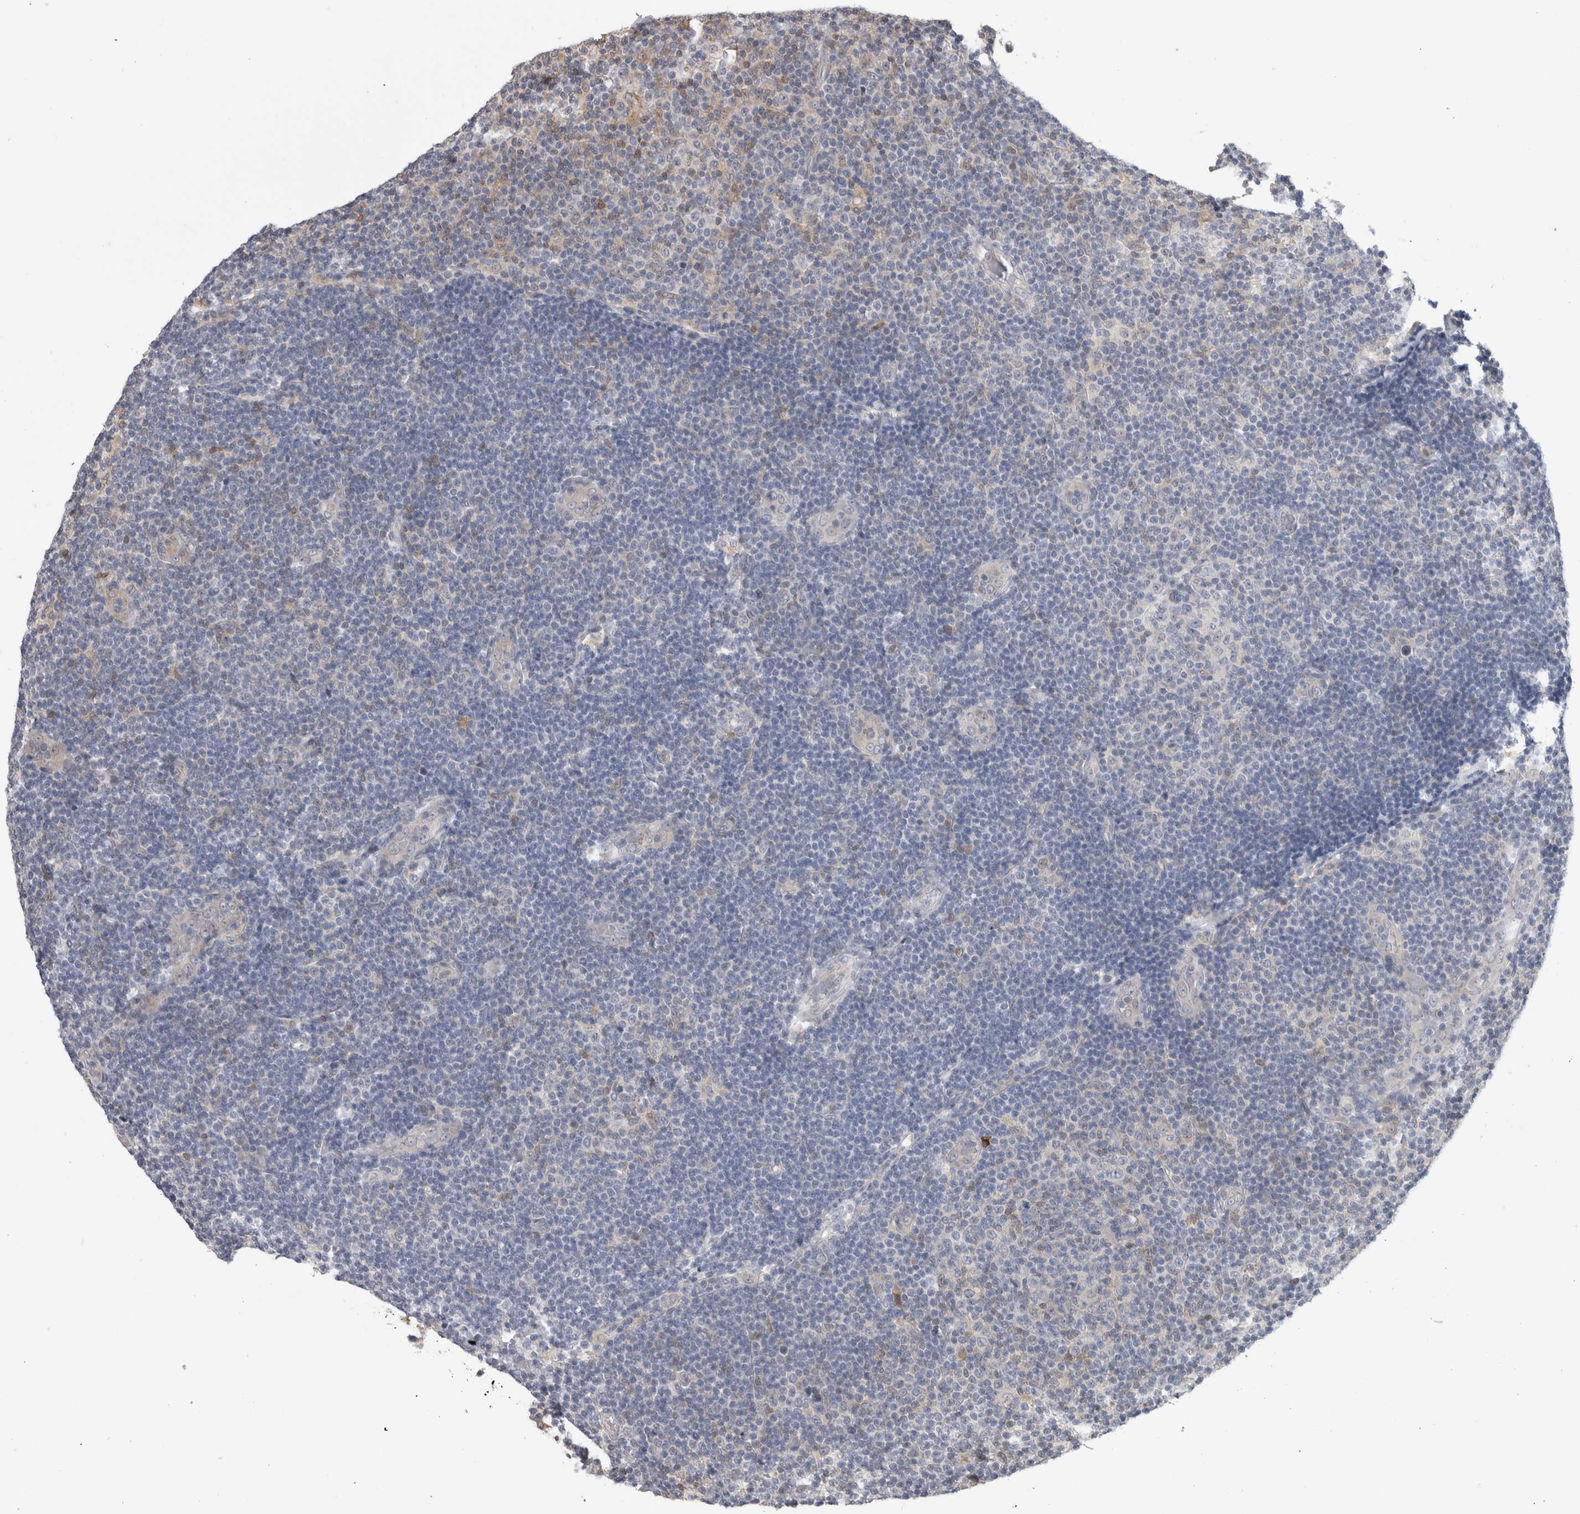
{"staining": {"intensity": "negative", "quantity": "none", "location": "none"}, "tissue": "lymphoma", "cell_type": "Tumor cells", "image_type": "cancer", "snomed": [{"axis": "morphology", "description": "Malignant lymphoma, non-Hodgkin's type, Low grade"}, {"axis": "topography", "description": "Lymph node"}], "caption": "Tumor cells show no significant expression in low-grade malignant lymphoma, non-Hodgkin's type.", "gene": "USH1G", "patient": {"sex": "male", "age": 83}}